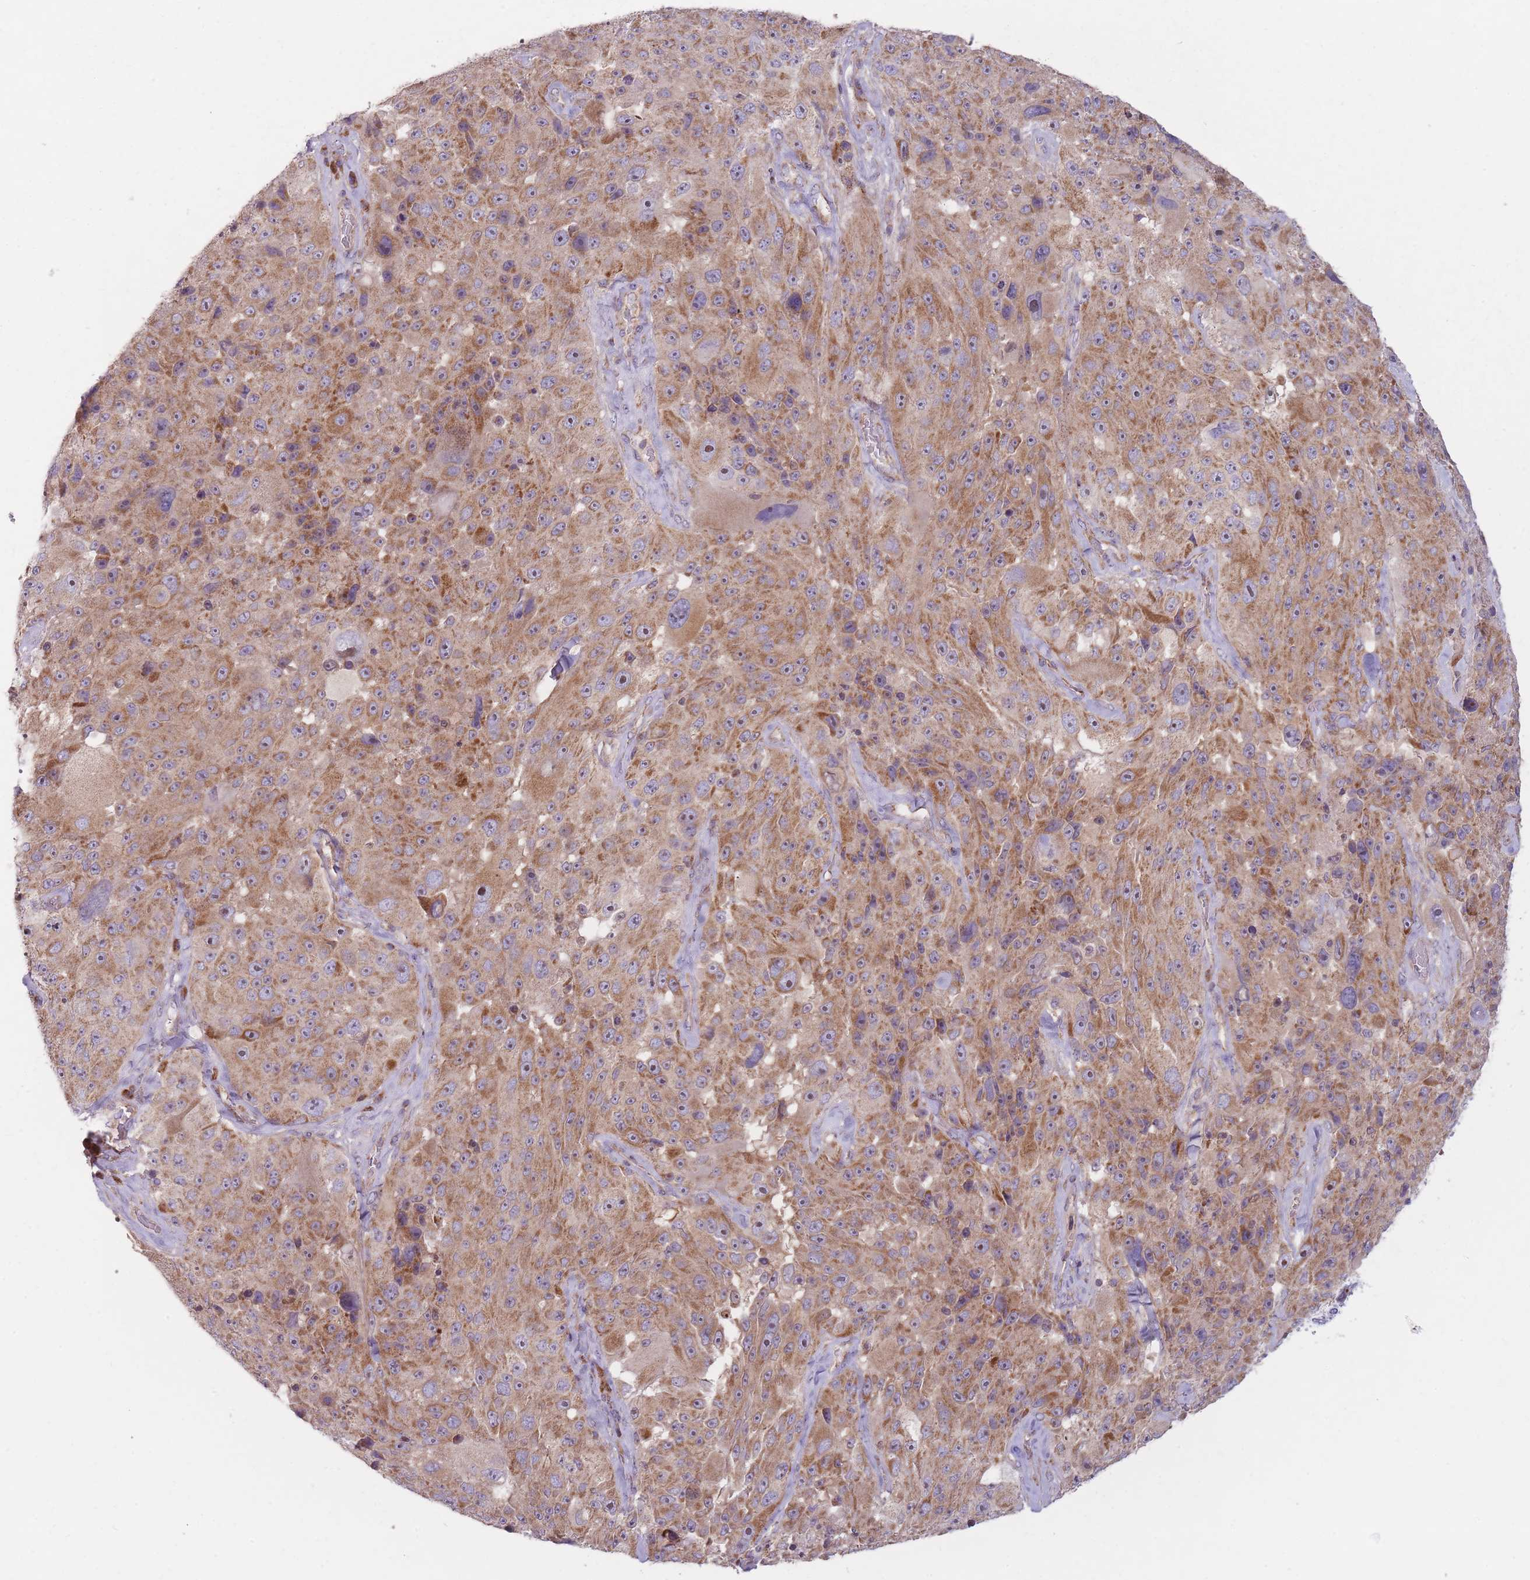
{"staining": {"intensity": "moderate", "quantity": ">75%", "location": "cytoplasmic/membranous,nuclear"}, "tissue": "melanoma", "cell_type": "Tumor cells", "image_type": "cancer", "snomed": [{"axis": "morphology", "description": "Malignant melanoma, Metastatic site"}, {"axis": "topography", "description": "Lymph node"}], "caption": "A brown stain shows moderate cytoplasmic/membranous and nuclear expression of a protein in human melanoma tumor cells.", "gene": "NDUFA9", "patient": {"sex": "male", "age": 62}}